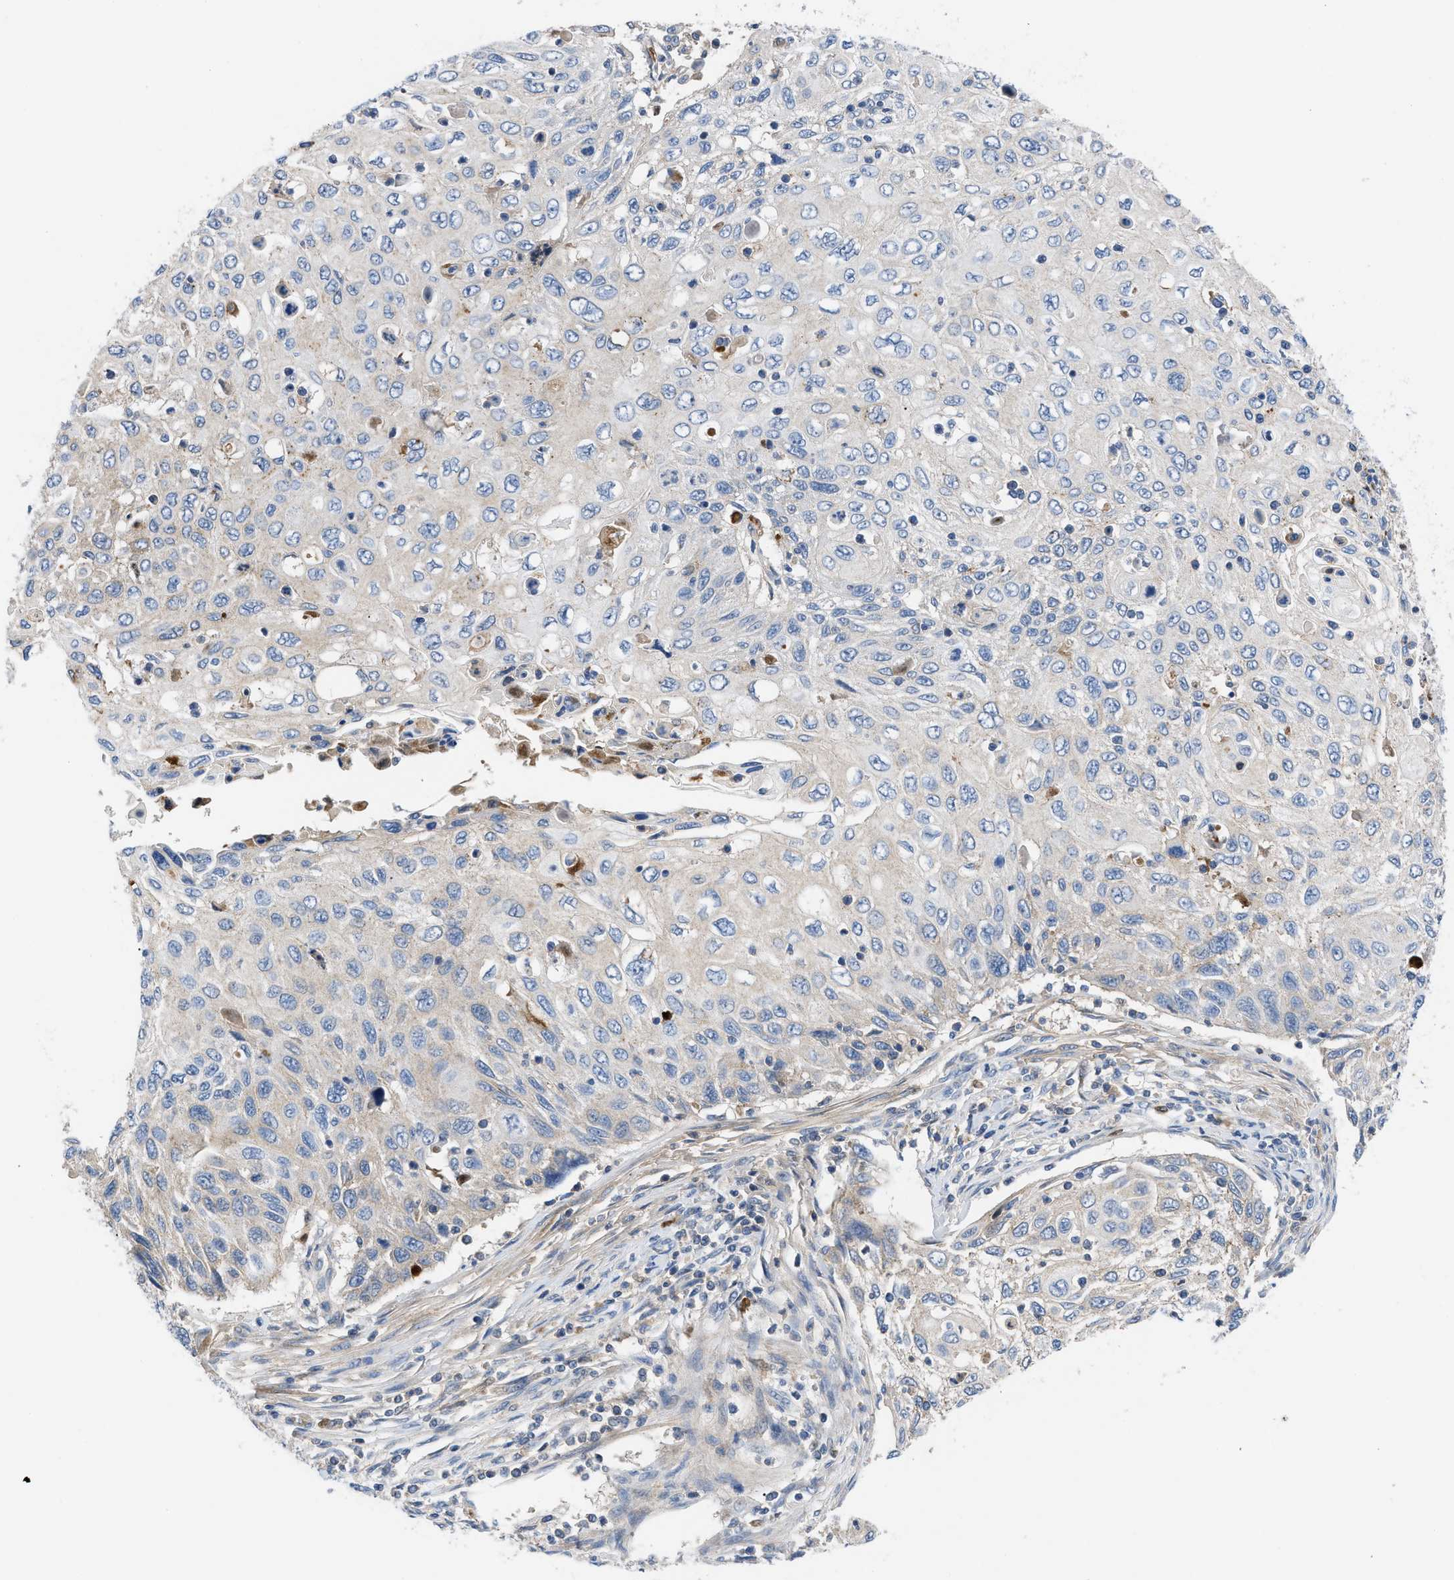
{"staining": {"intensity": "weak", "quantity": "<25%", "location": "cytoplasmic/membranous"}, "tissue": "cervical cancer", "cell_type": "Tumor cells", "image_type": "cancer", "snomed": [{"axis": "morphology", "description": "Squamous cell carcinoma, NOS"}, {"axis": "topography", "description": "Cervix"}], "caption": "High power microscopy image of an IHC micrograph of cervical cancer, revealing no significant expression in tumor cells.", "gene": "HPX", "patient": {"sex": "female", "age": 70}}